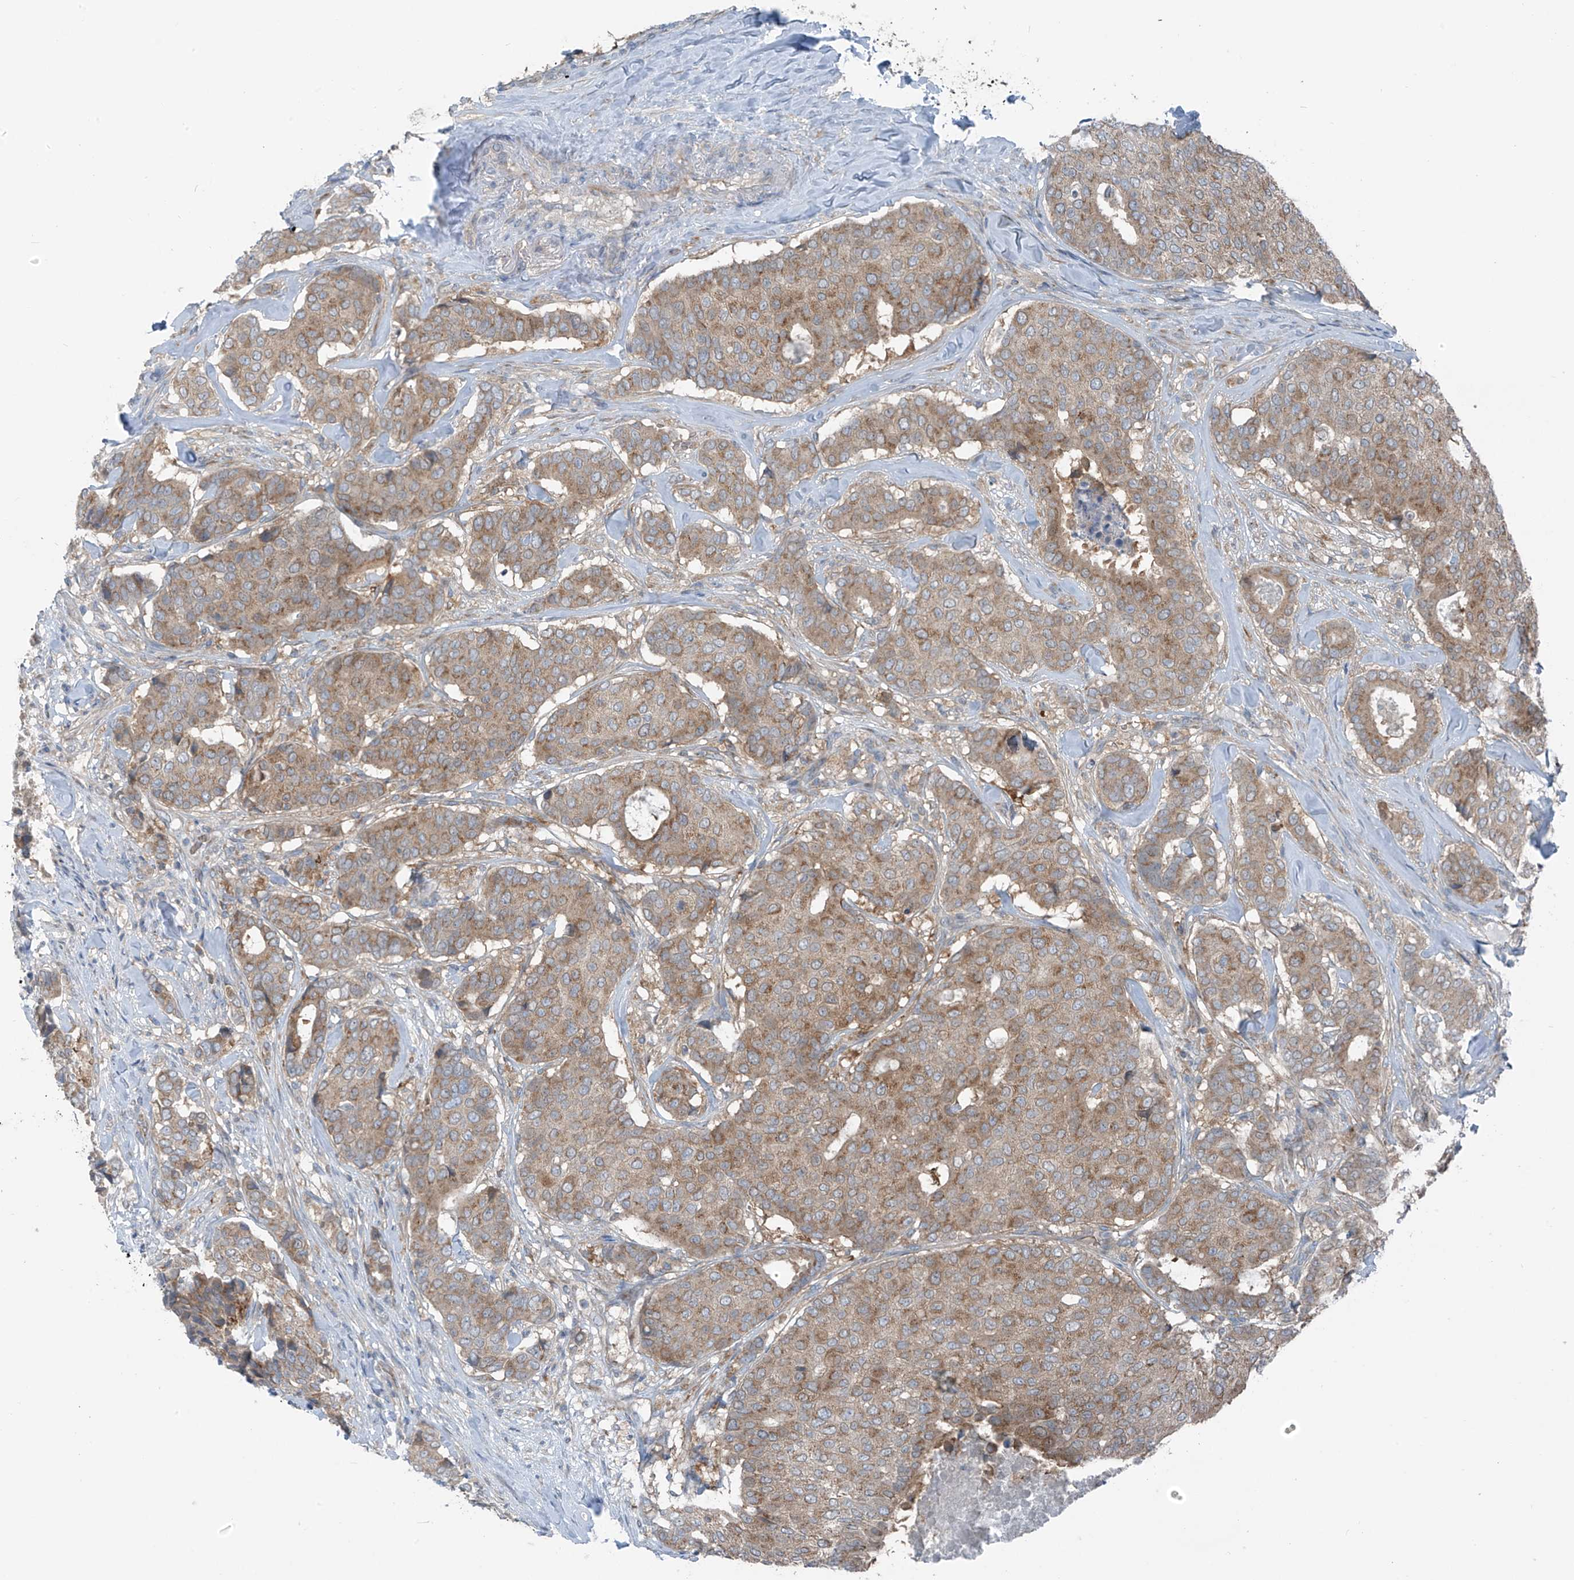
{"staining": {"intensity": "moderate", "quantity": ">75%", "location": "cytoplasmic/membranous"}, "tissue": "breast cancer", "cell_type": "Tumor cells", "image_type": "cancer", "snomed": [{"axis": "morphology", "description": "Duct carcinoma"}, {"axis": "topography", "description": "Breast"}], "caption": "Intraductal carcinoma (breast) tissue reveals moderate cytoplasmic/membranous expression in about >75% of tumor cells", "gene": "SLC12A6", "patient": {"sex": "female", "age": 75}}